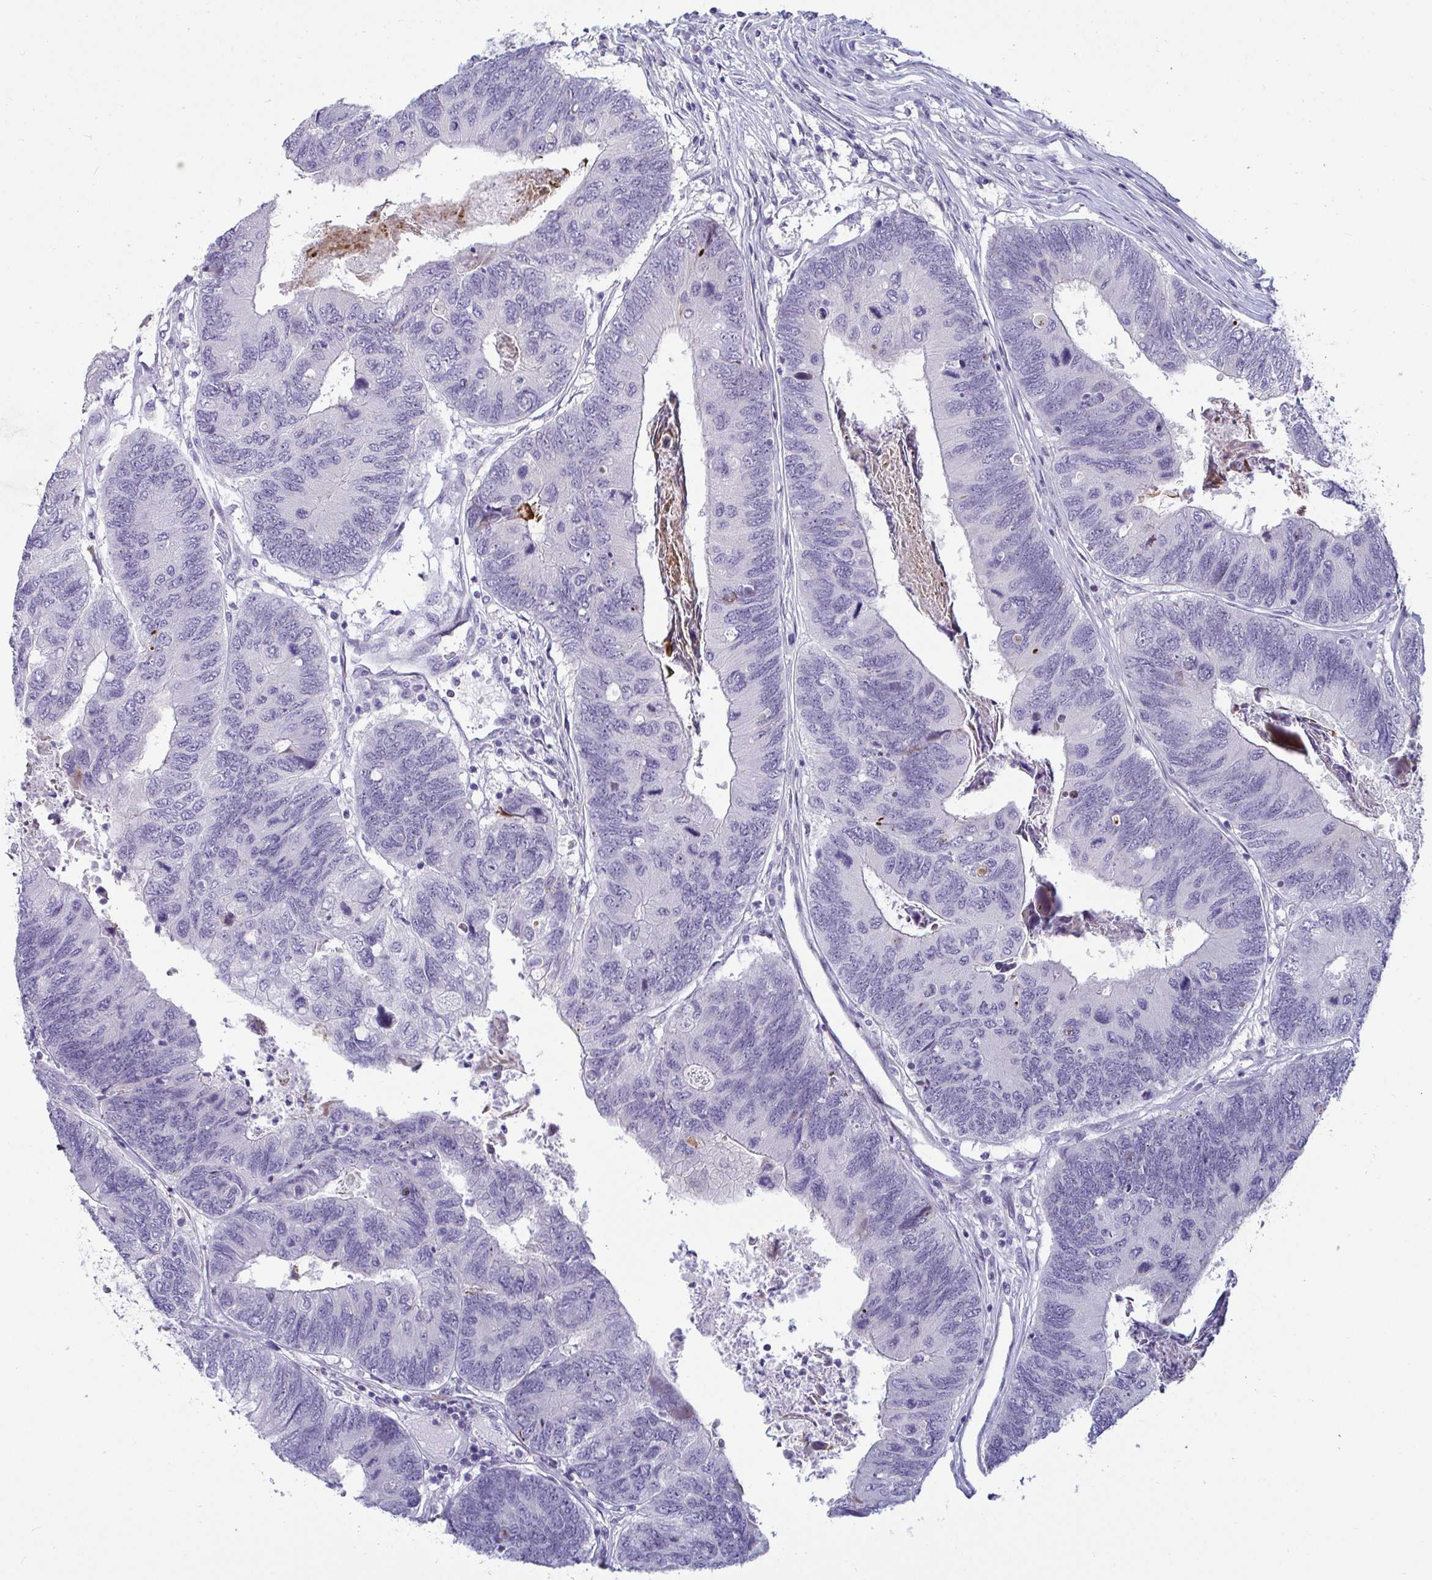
{"staining": {"intensity": "negative", "quantity": "none", "location": "none"}, "tissue": "colorectal cancer", "cell_type": "Tumor cells", "image_type": "cancer", "snomed": [{"axis": "morphology", "description": "Adenocarcinoma, NOS"}, {"axis": "topography", "description": "Colon"}], "caption": "DAB (3,3'-diaminobenzidine) immunohistochemical staining of human adenocarcinoma (colorectal) demonstrates no significant positivity in tumor cells.", "gene": "GSTM1", "patient": {"sex": "female", "age": 67}}